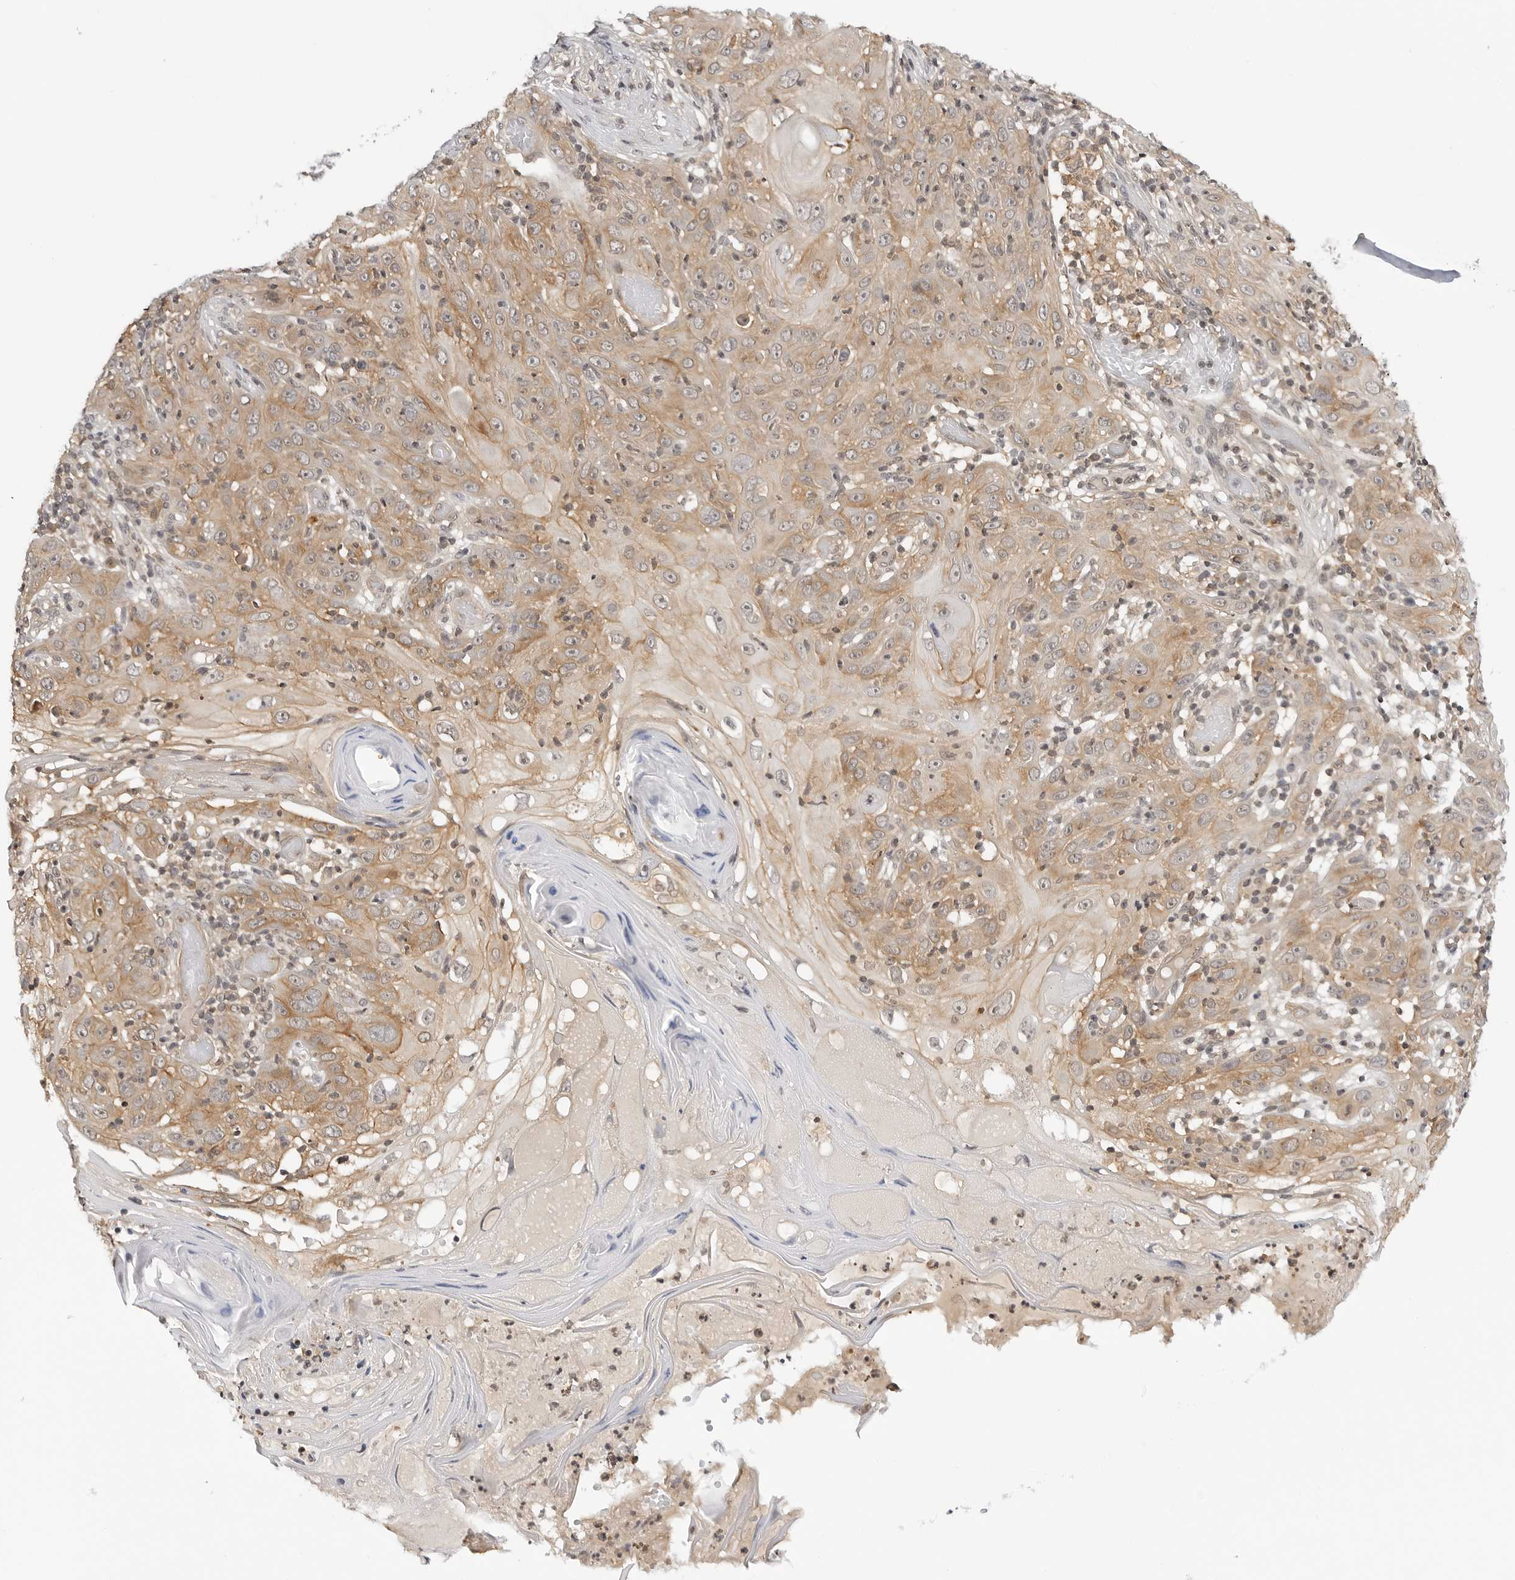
{"staining": {"intensity": "moderate", "quantity": ">75%", "location": "cytoplasmic/membranous"}, "tissue": "skin cancer", "cell_type": "Tumor cells", "image_type": "cancer", "snomed": [{"axis": "morphology", "description": "Squamous cell carcinoma, NOS"}, {"axis": "topography", "description": "Skin"}], "caption": "Skin cancer stained with immunohistochemistry displays moderate cytoplasmic/membranous positivity in approximately >75% of tumor cells. Using DAB (brown) and hematoxylin (blue) stains, captured at high magnification using brightfield microscopy.", "gene": "MAP2K5", "patient": {"sex": "female", "age": 88}}